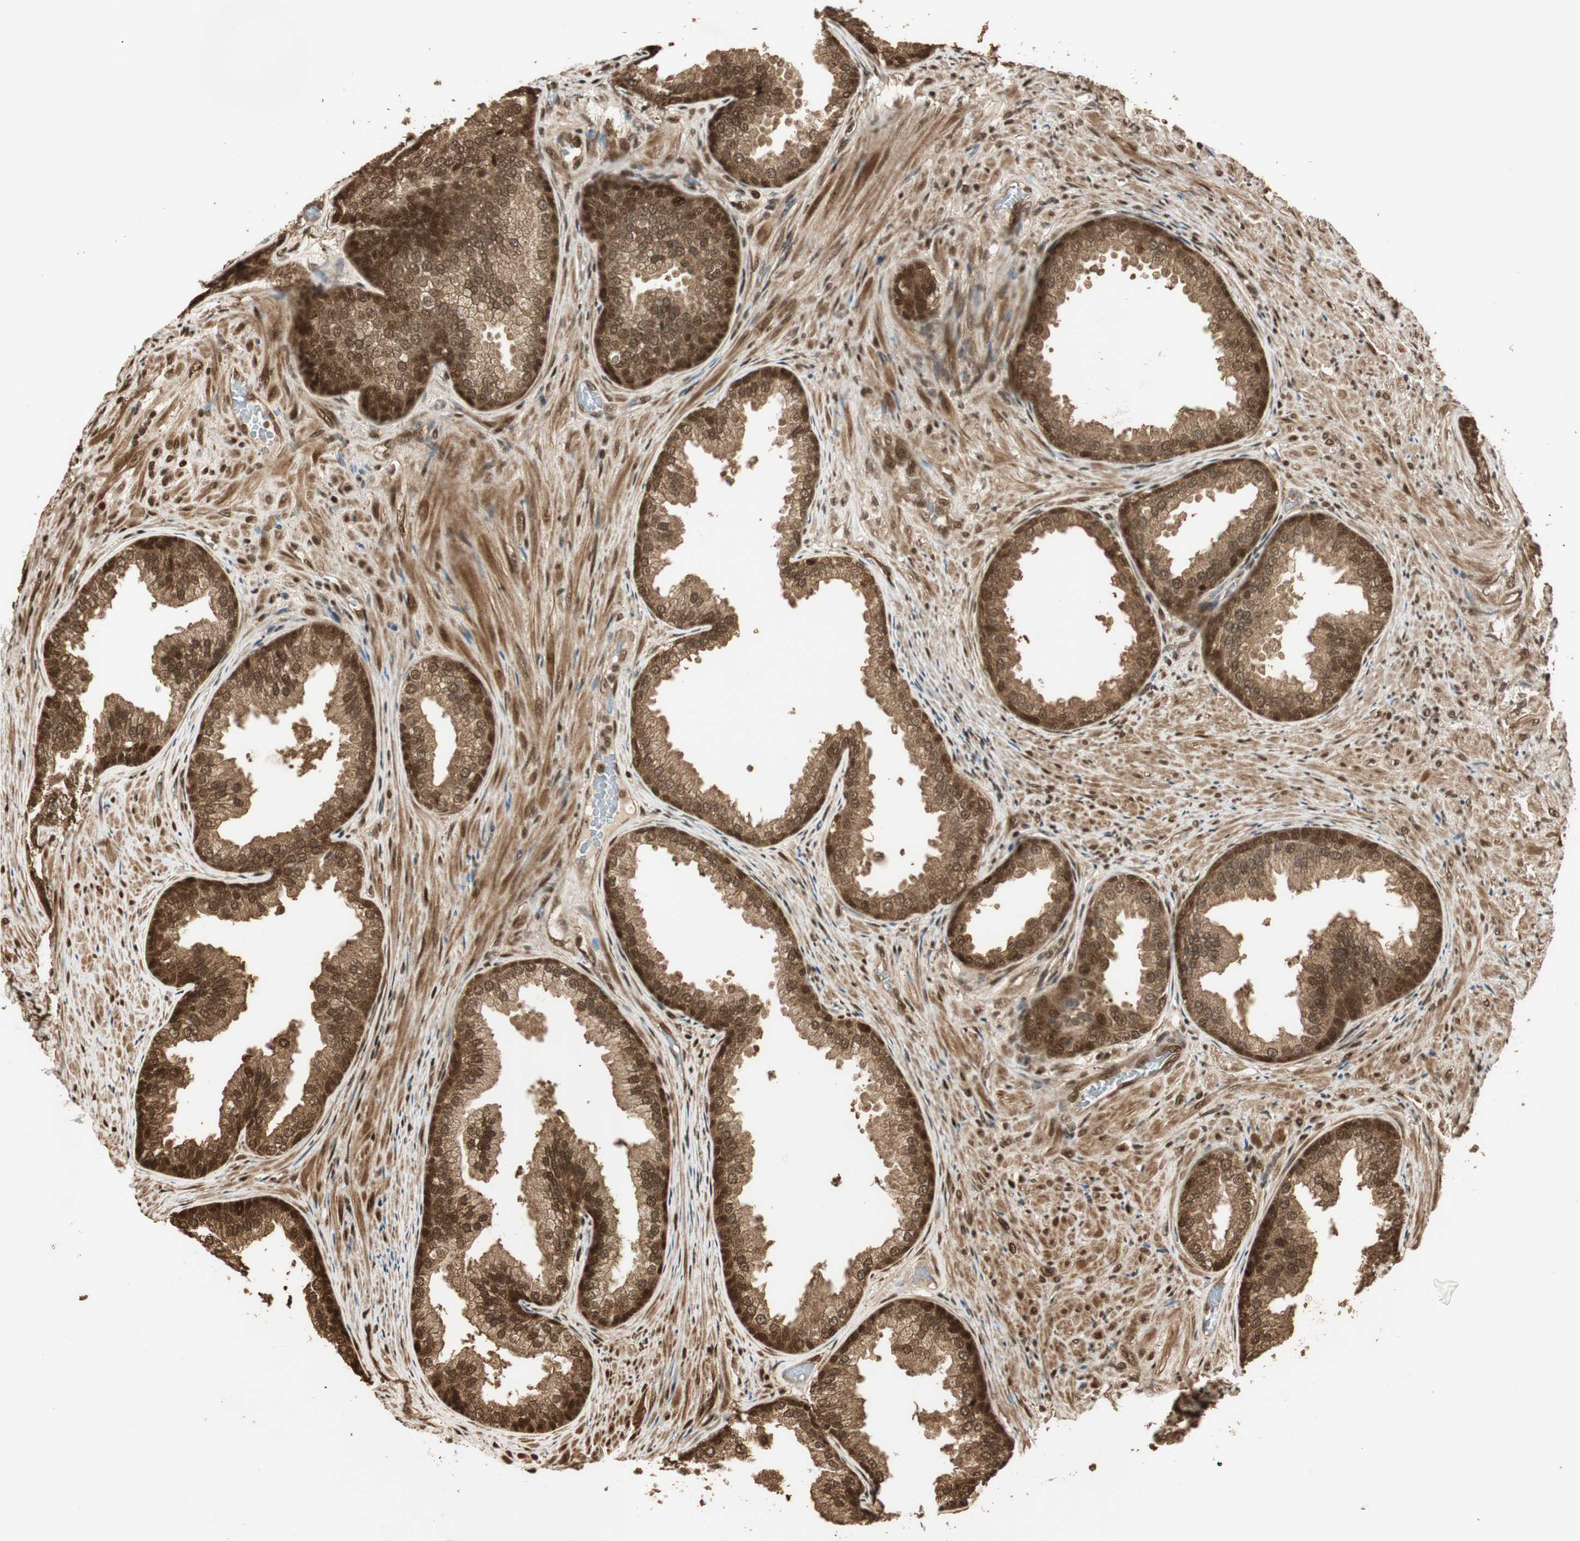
{"staining": {"intensity": "strong", "quantity": ">75%", "location": "cytoplasmic/membranous,nuclear"}, "tissue": "prostate", "cell_type": "Glandular cells", "image_type": "normal", "snomed": [{"axis": "morphology", "description": "Normal tissue, NOS"}, {"axis": "topography", "description": "Prostate"}], "caption": "Immunohistochemical staining of unremarkable human prostate displays strong cytoplasmic/membranous,nuclear protein staining in approximately >75% of glandular cells.", "gene": "RPA3", "patient": {"sex": "male", "age": 76}}